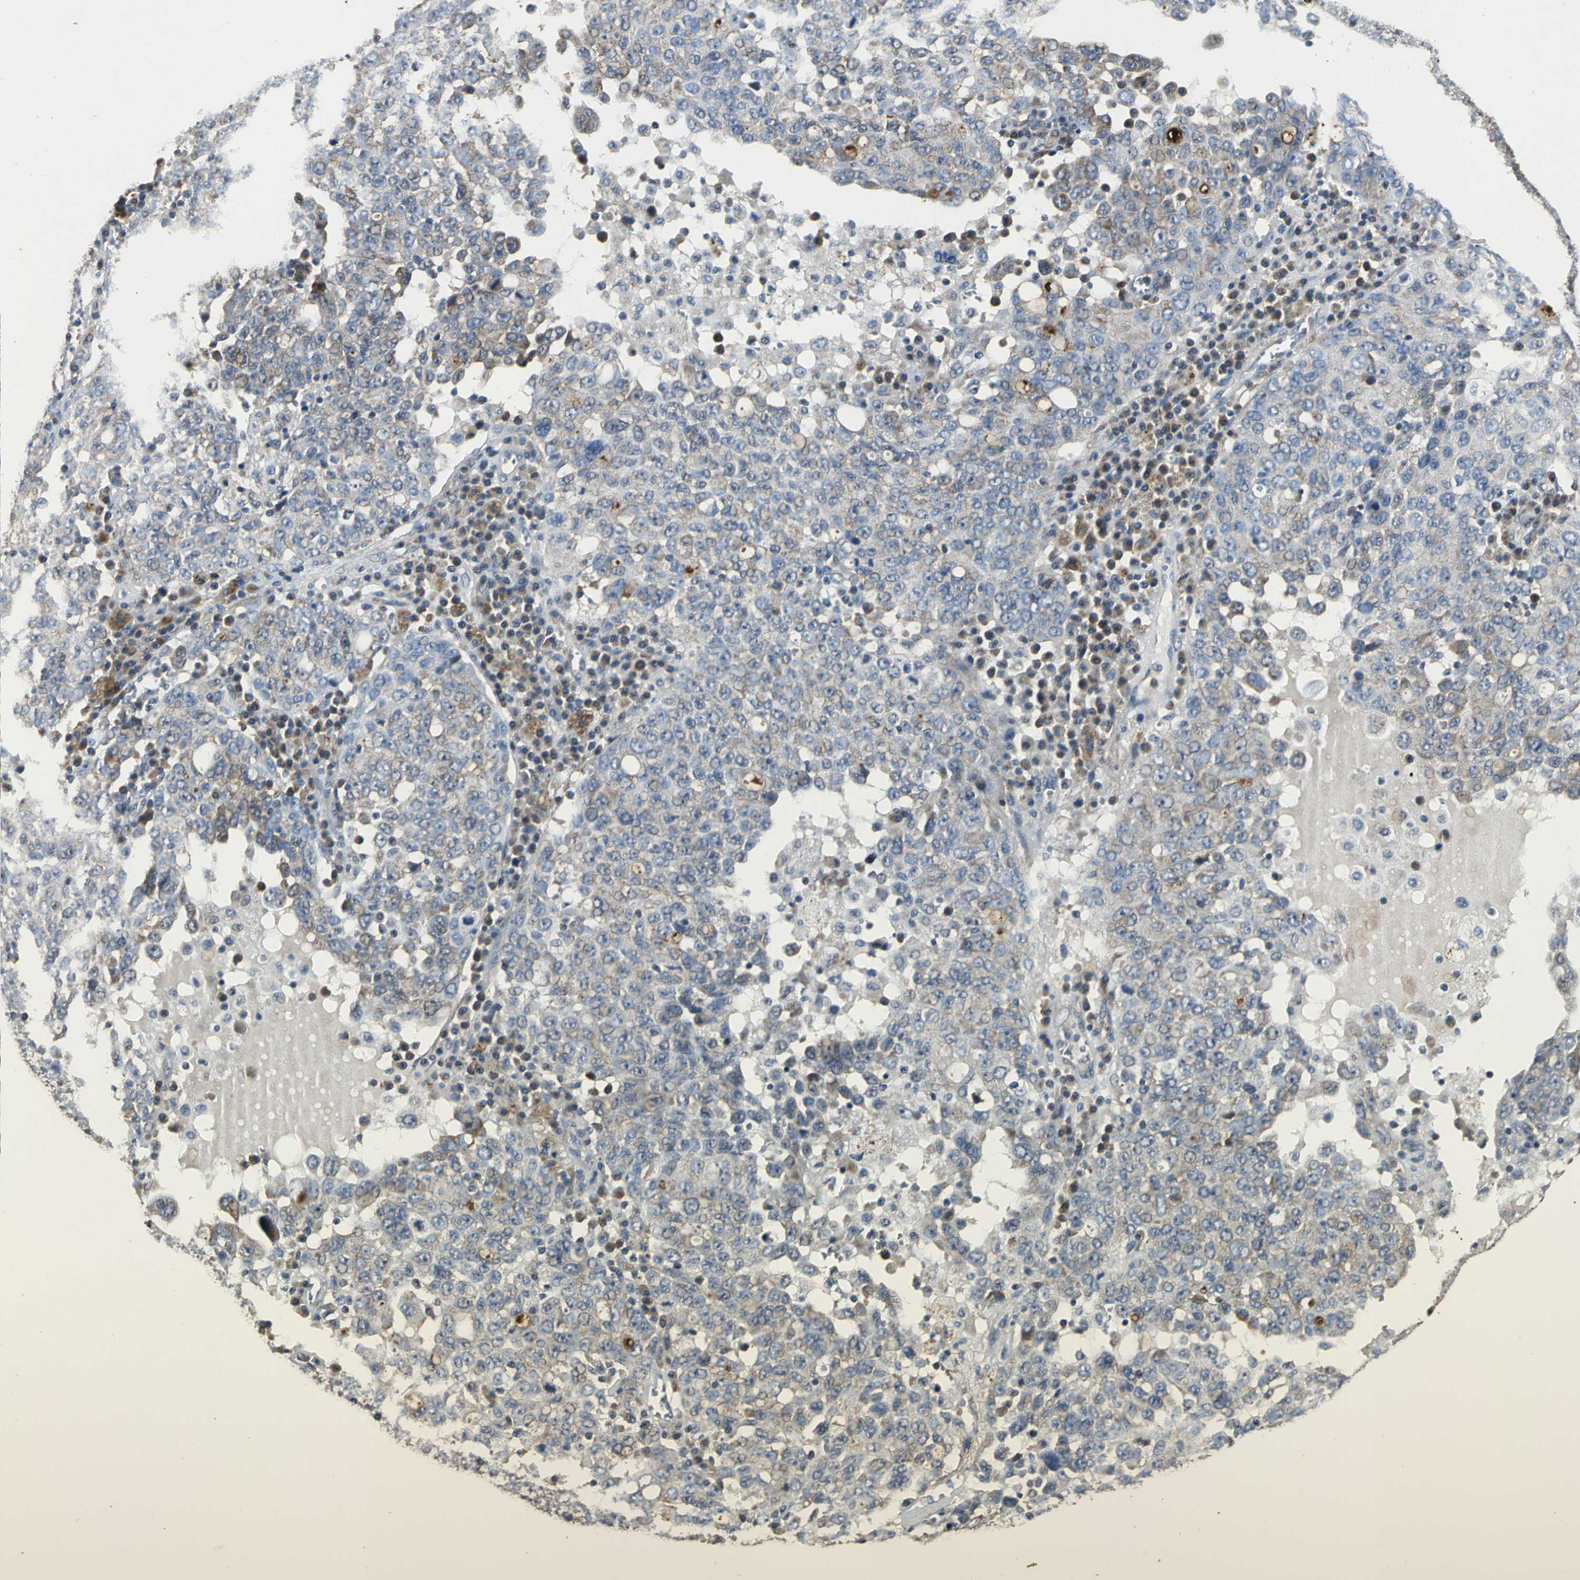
{"staining": {"intensity": "weak", "quantity": ">75%", "location": "cytoplasmic/membranous"}, "tissue": "ovarian cancer", "cell_type": "Tumor cells", "image_type": "cancer", "snomed": [{"axis": "morphology", "description": "Carcinoma, endometroid"}, {"axis": "topography", "description": "Ovary"}], "caption": "Protein staining exhibits weak cytoplasmic/membranous staining in about >75% of tumor cells in ovarian cancer (endometroid carcinoma).", "gene": "IRF3", "patient": {"sex": "female", "age": 62}}